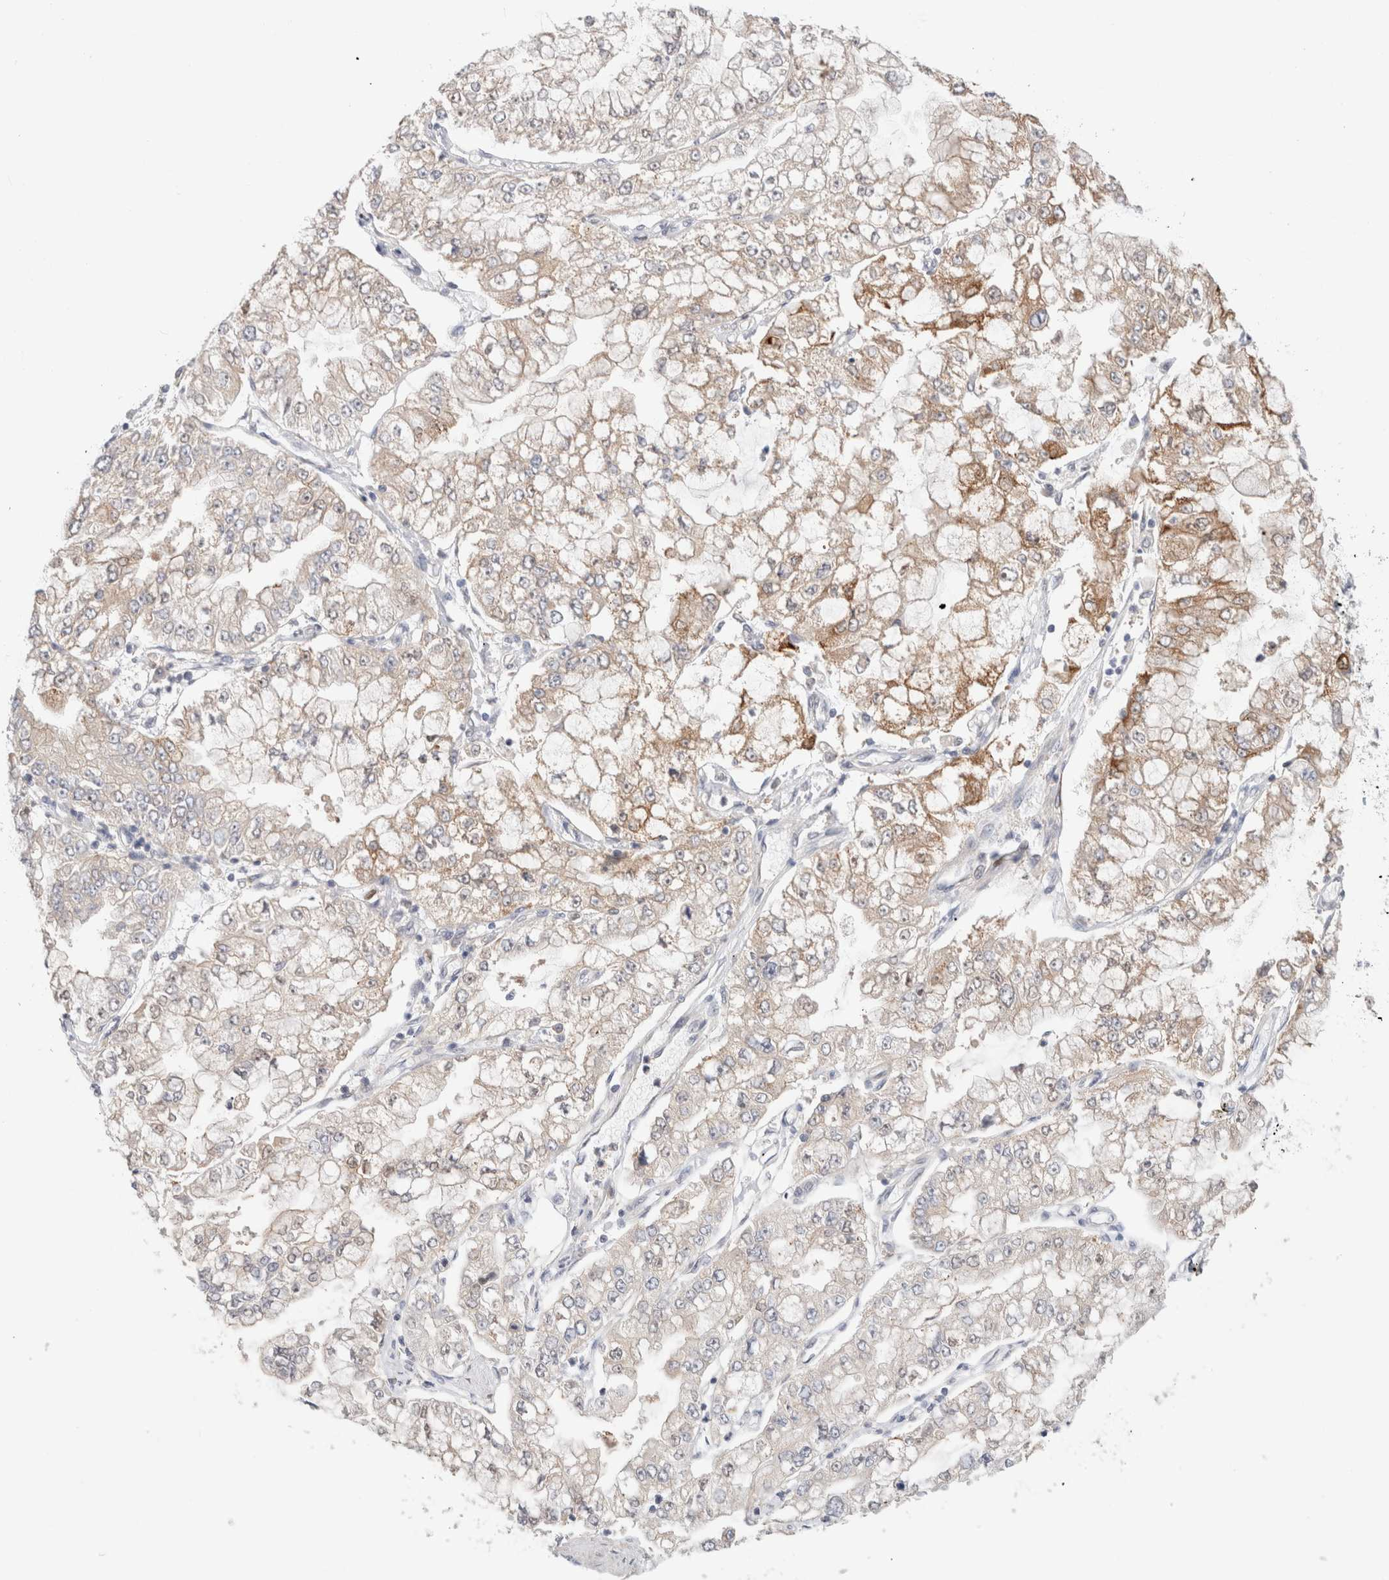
{"staining": {"intensity": "moderate", "quantity": "<25%", "location": "cytoplasmic/membranous"}, "tissue": "stomach cancer", "cell_type": "Tumor cells", "image_type": "cancer", "snomed": [{"axis": "morphology", "description": "Adenocarcinoma, NOS"}, {"axis": "topography", "description": "Stomach"}], "caption": "This is a micrograph of IHC staining of adenocarcinoma (stomach), which shows moderate positivity in the cytoplasmic/membranous of tumor cells.", "gene": "SDR16C5", "patient": {"sex": "male", "age": 76}}